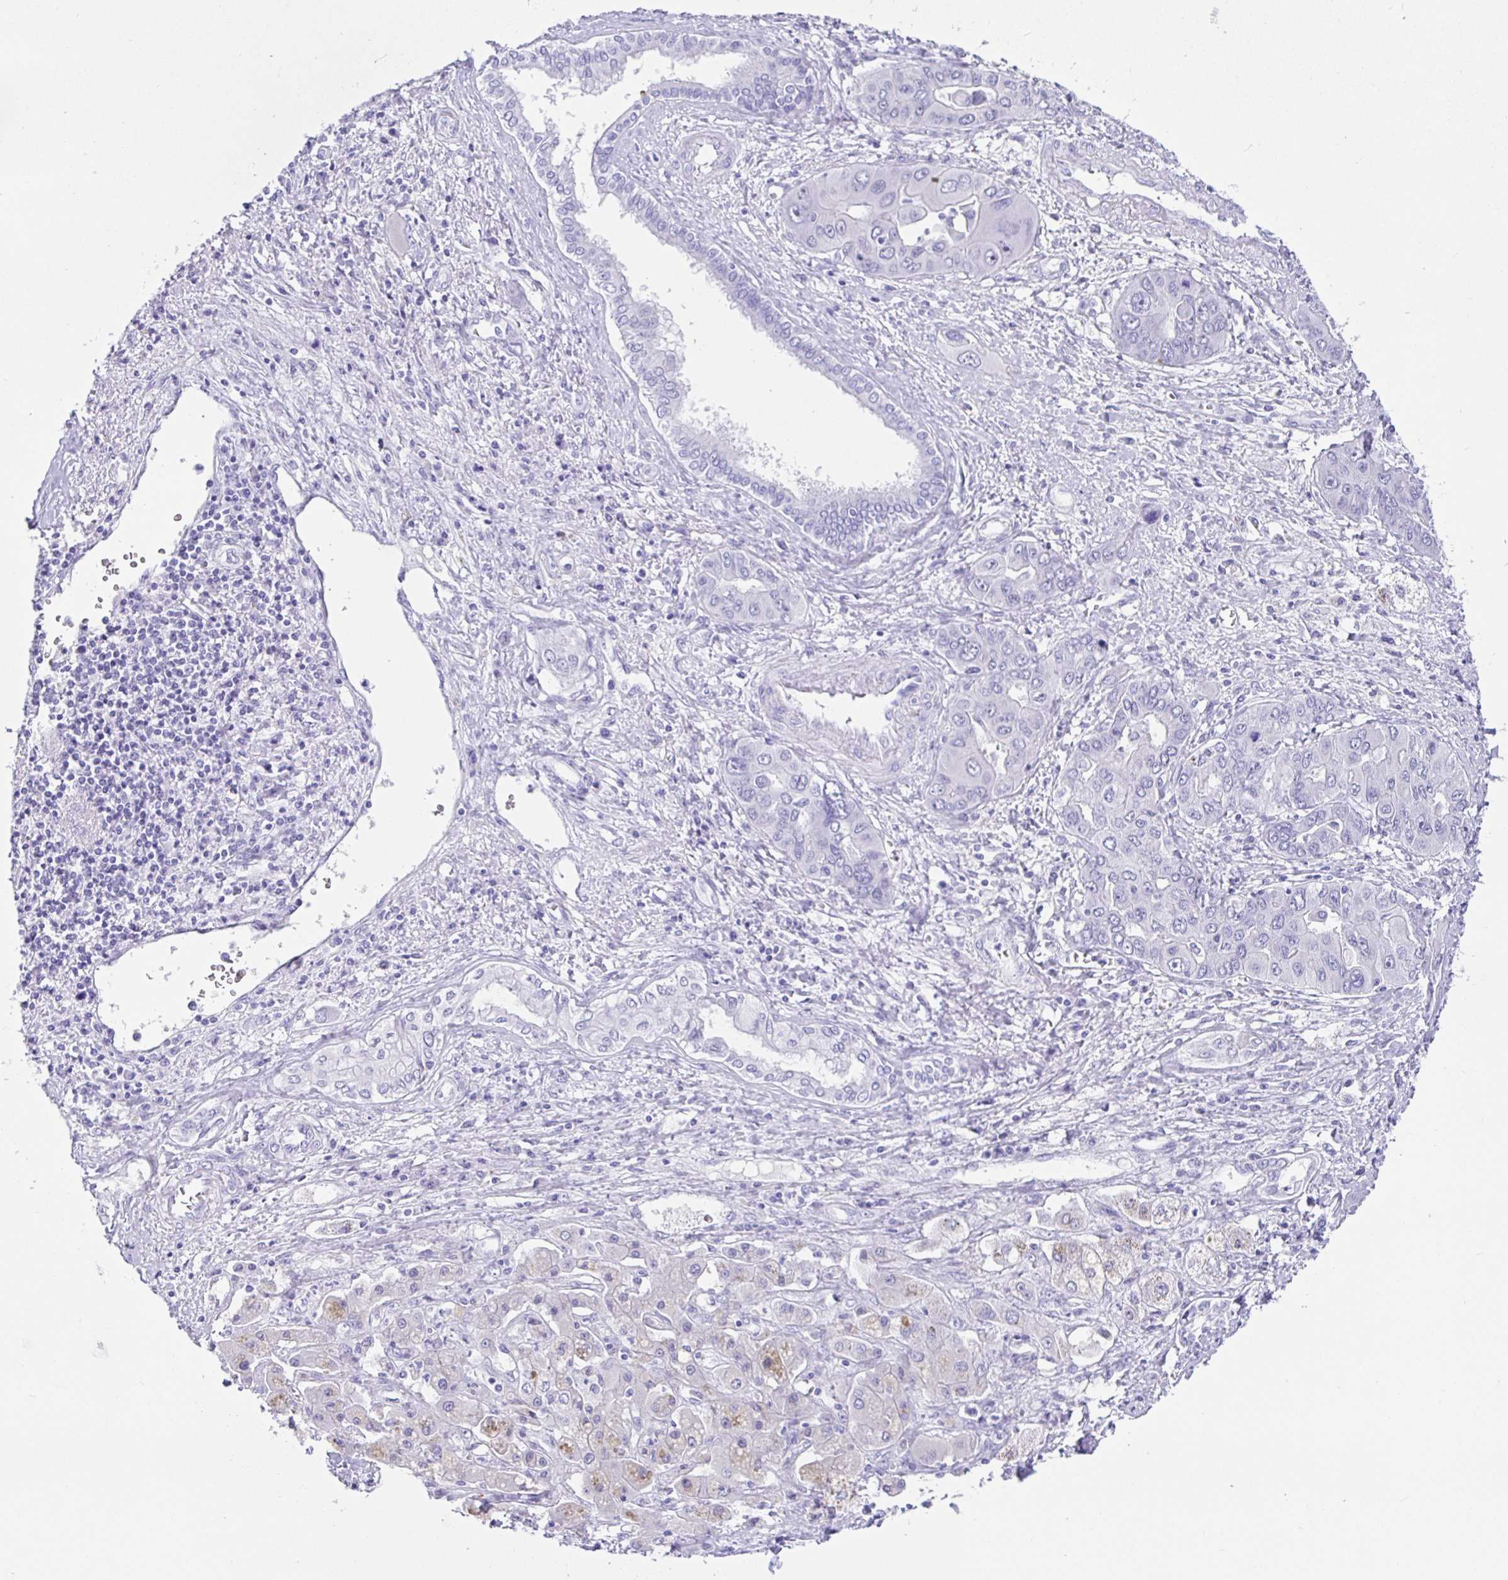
{"staining": {"intensity": "negative", "quantity": "none", "location": "none"}, "tissue": "liver cancer", "cell_type": "Tumor cells", "image_type": "cancer", "snomed": [{"axis": "morphology", "description": "Cholangiocarcinoma"}, {"axis": "topography", "description": "Liver"}], "caption": "Immunohistochemical staining of liver cancer (cholangiocarcinoma) displays no significant positivity in tumor cells. The staining is performed using DAB (3,3'-diaminobenzidine) brown chromogen with nuclei counter-stained in using hematoxylin.", "gene": "PRAMEF19", "patient": {"sex": "male", "age": 67}}